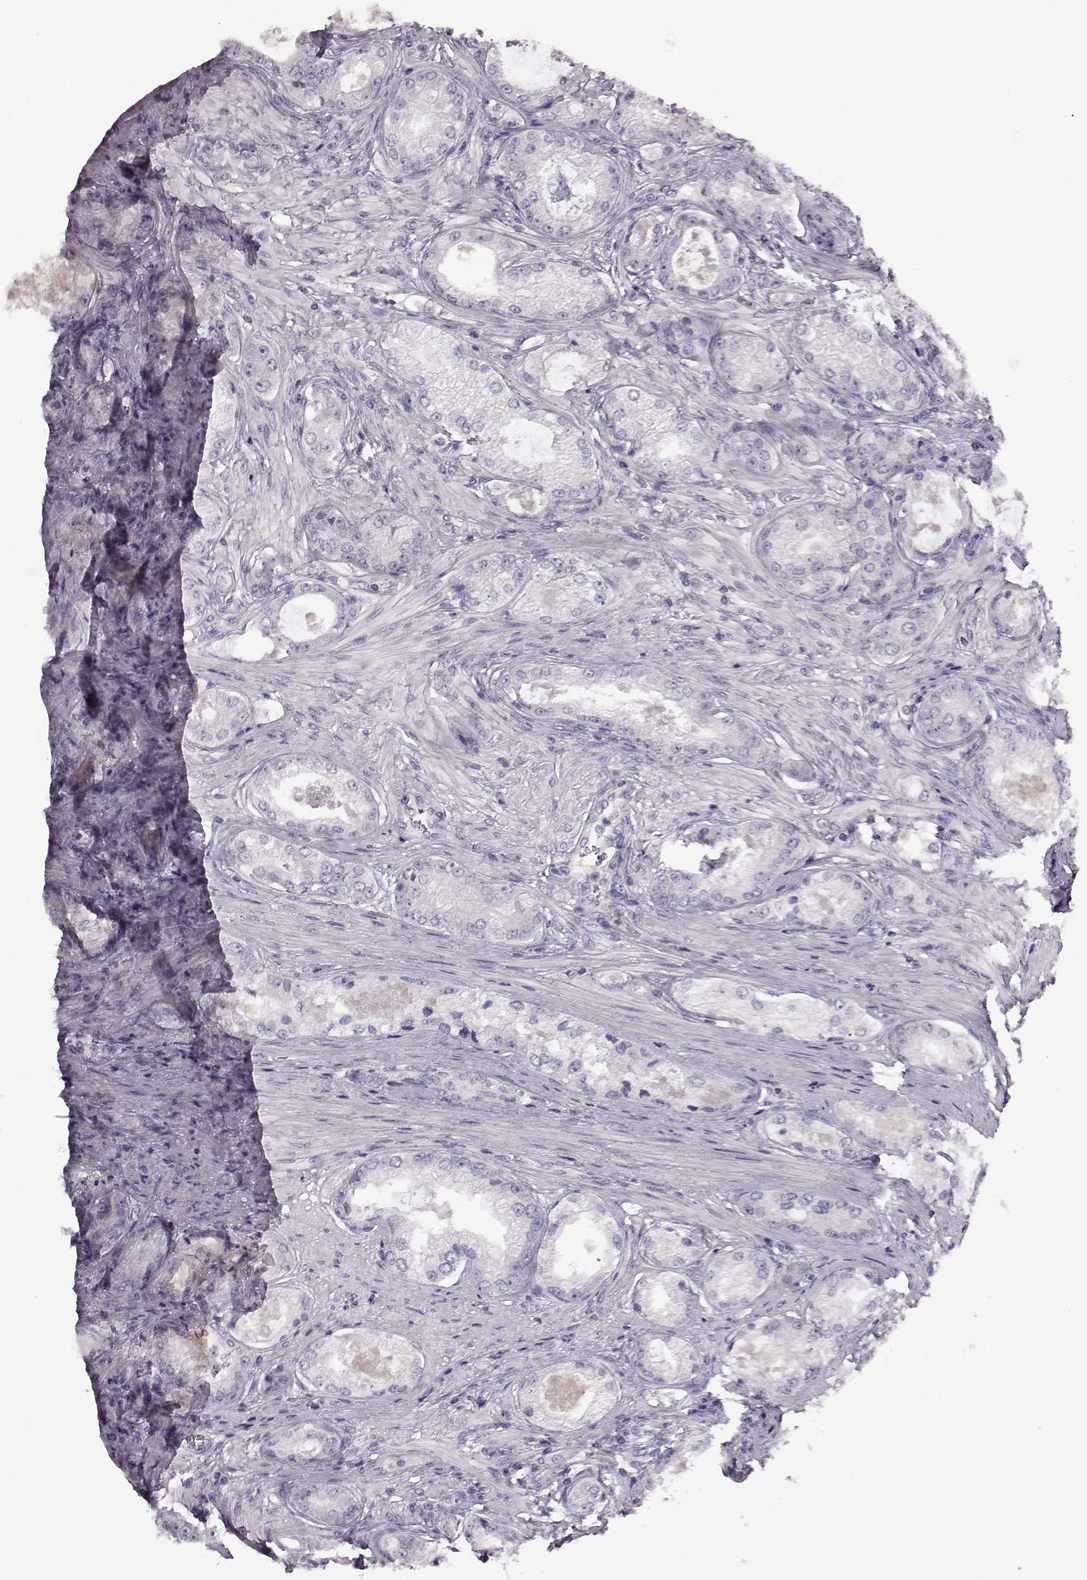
{"staining": {"intensity": "negative", "quantity": "none", "location": "none"}, "tissue": "prostate cancer", "cell_type": "Tumor cells", "image_type": "cancer", "snomed": [{"axis": "morphology", "description": "Adenocarcinoma, Low grade"}, {"axis": "topography", "description": "Prostate"}], "caption": "A photomicrograph of human prostate adenocarcinoma (low-grade) is negative for staining in tumor cells.", "gene": "RP1L1", "patient": {"sex": "male", "age": 68}}